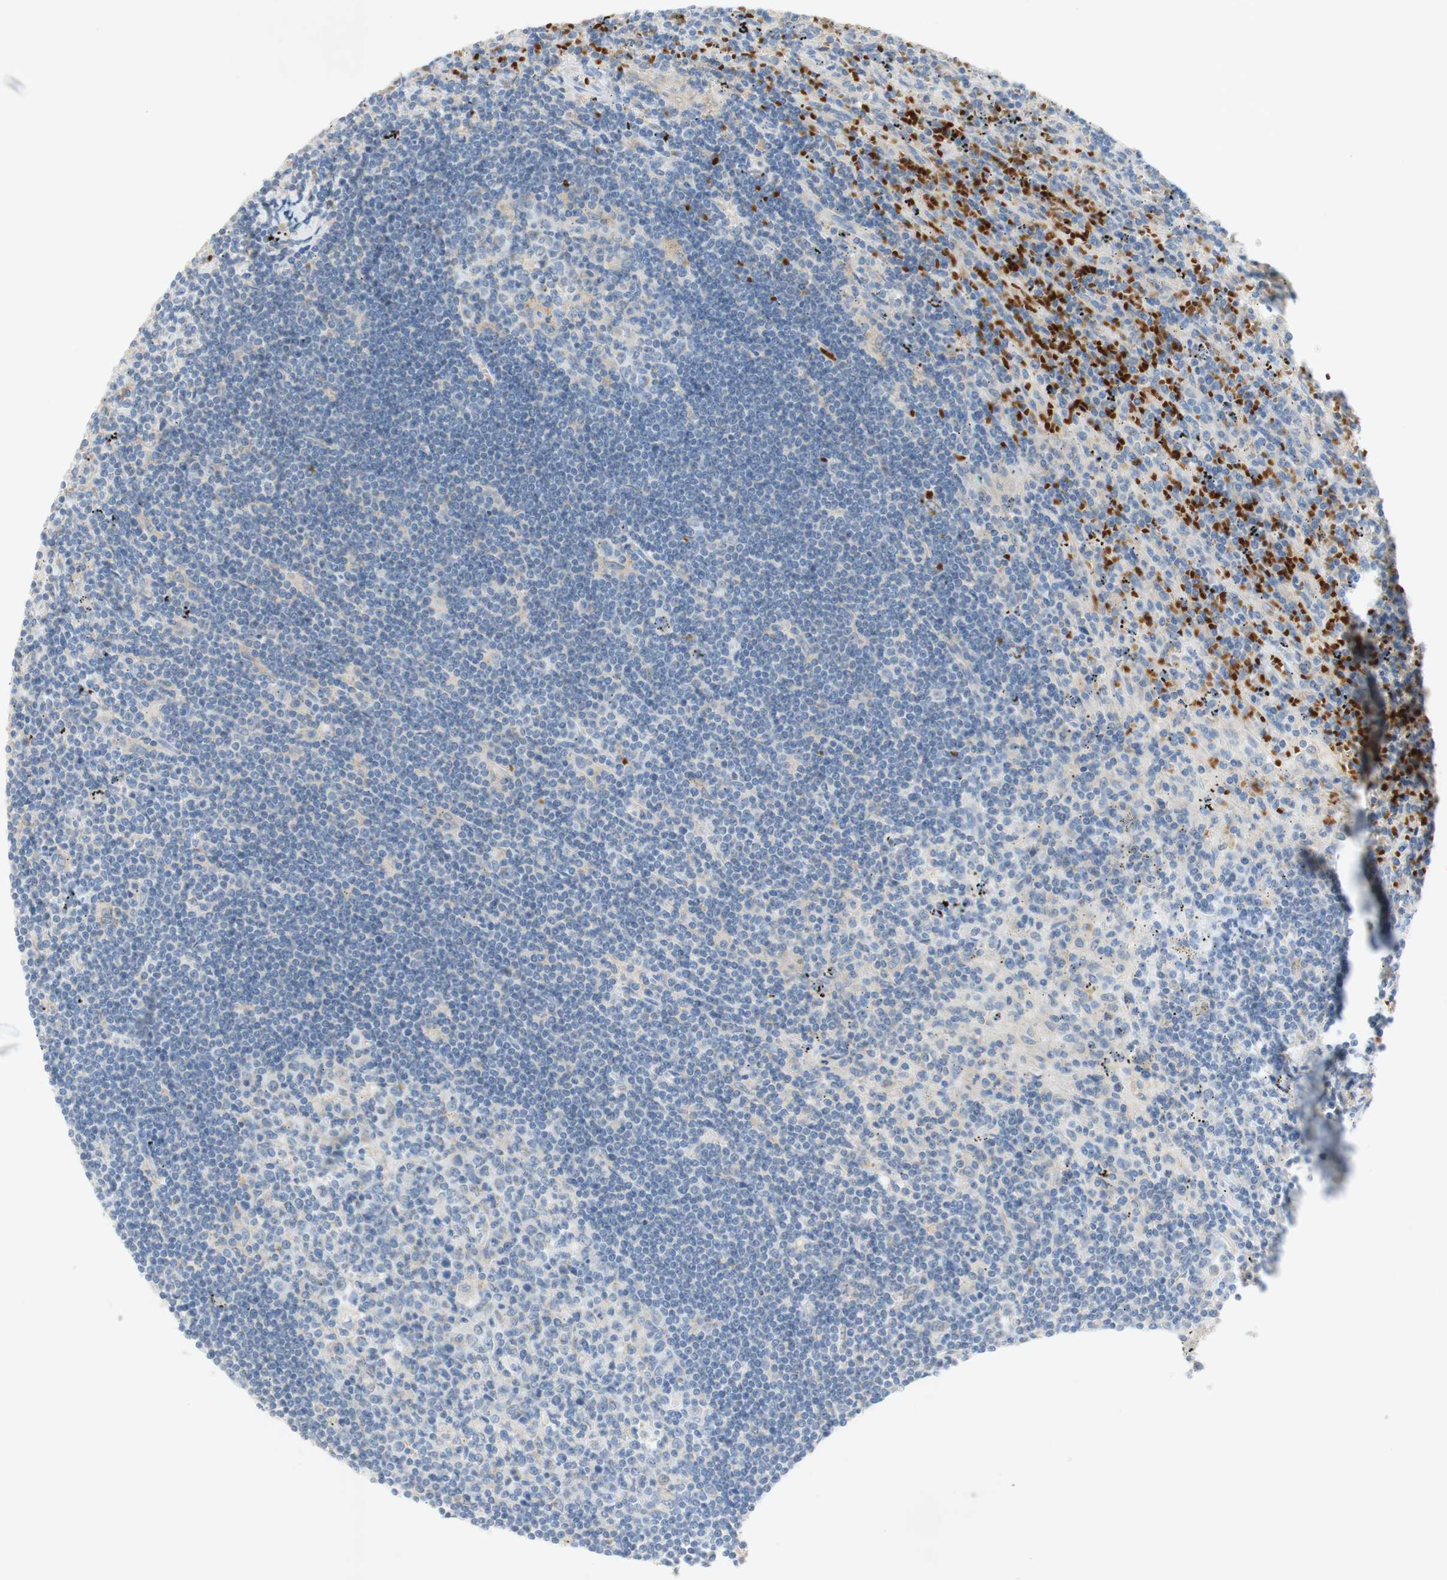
{"staining": {"intensity": "negative", "quantity": "none", "location": "none"}, "tissue": "lymphoma", "cell_type": "Tumor cells", "image_type": "cancer", "snomed": [{"axis": "morphology", "description": "Malignant lymphoma, non-Hodgkin's type, Low grade"}, {"axis": "topography", "description": "Spleen"}], "caption": "This is a image of immunohistochemistry staining of lymphoma, which shows no positivity in tumor cells. The staining is performed using DAB (3,3'-diaminobenzidine) brown chromogen with nuclei counter-stained in using hematoxylin.", "gene": "EPO", "patient": {"sex": "male", "age": 76}}